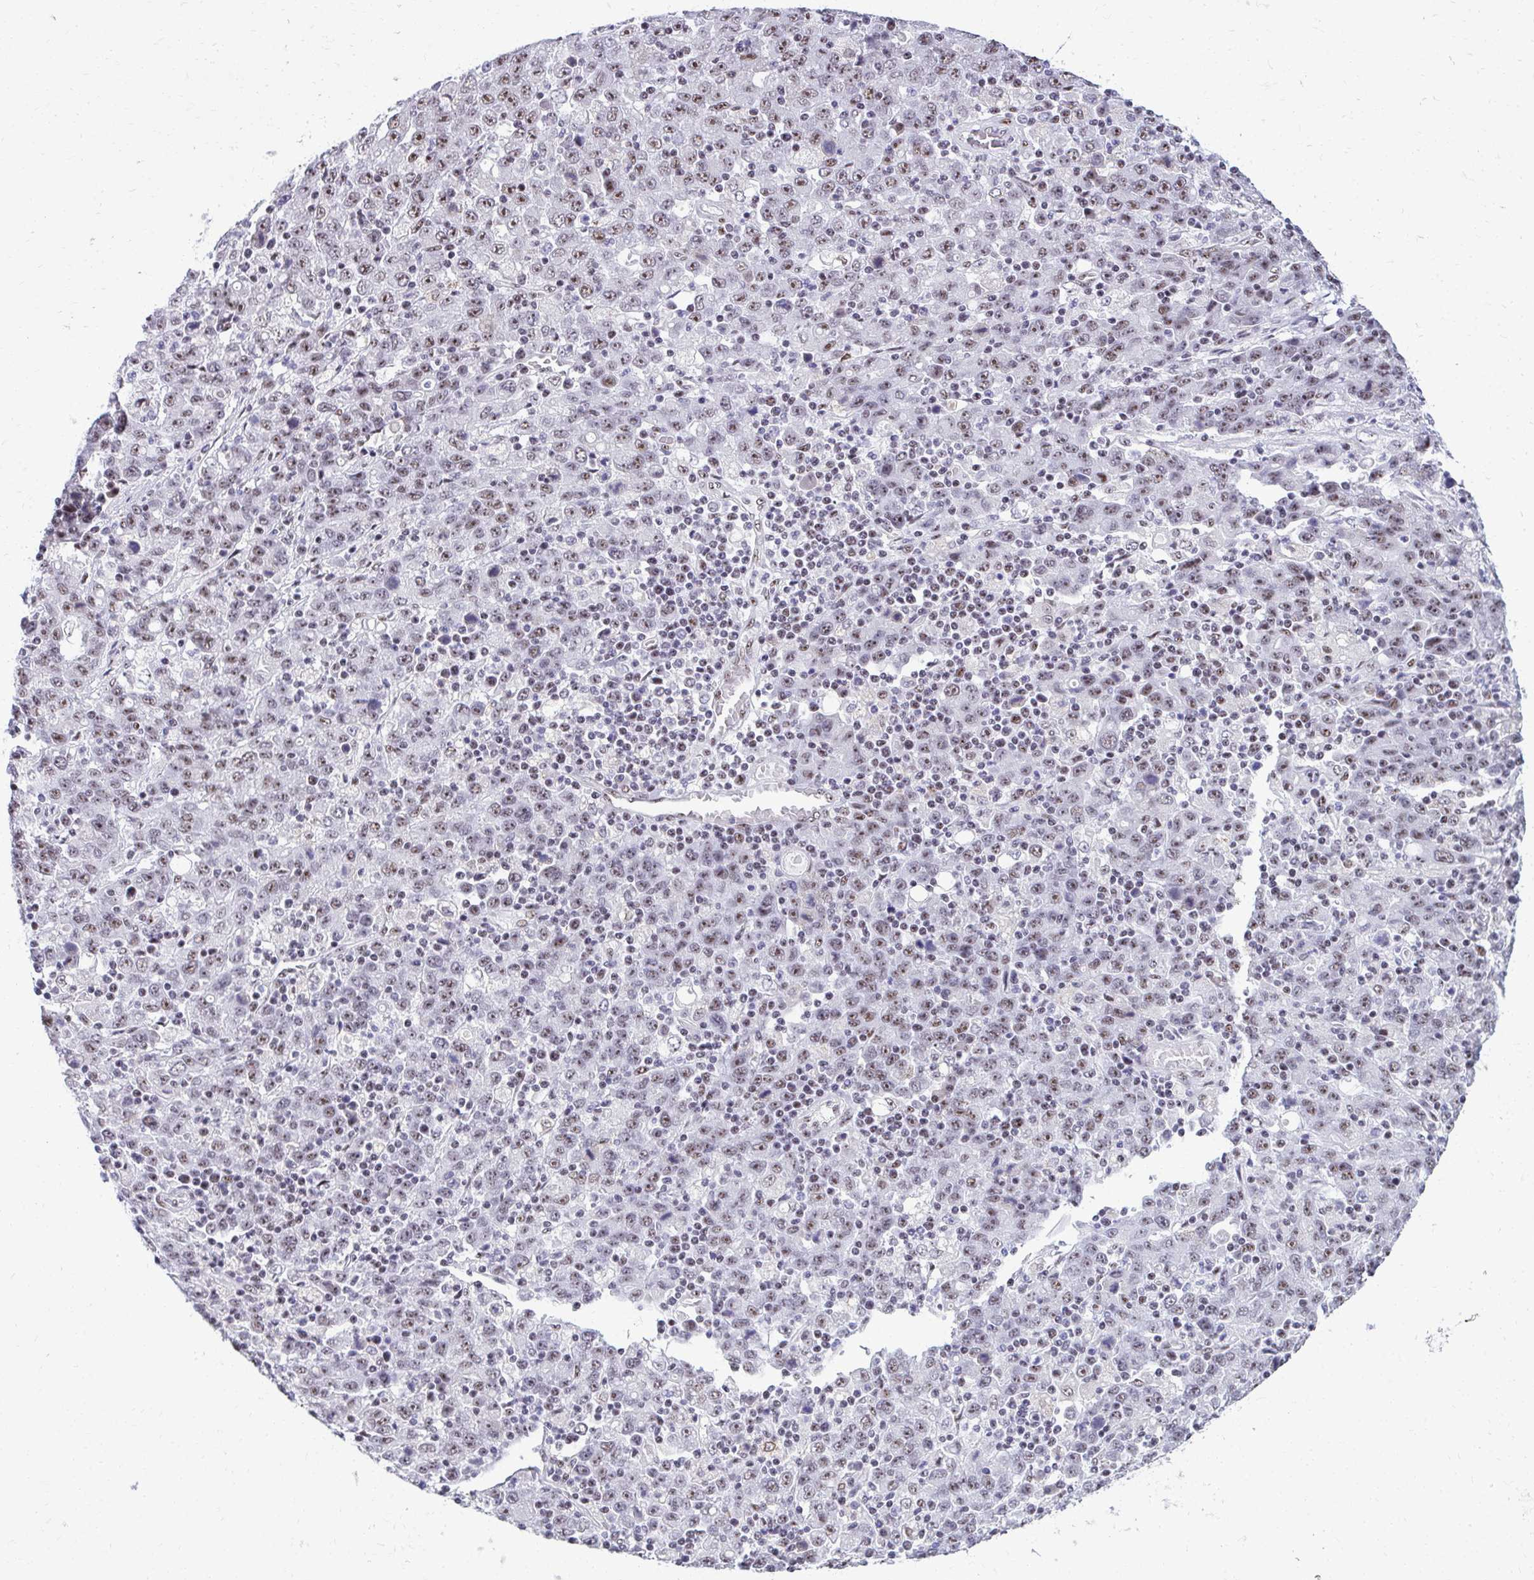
{"staining": {"intensity": "weak", "quantity": "25%-75%", "location": "nuclear"}, "tissue": "stomach cancer", "cell_type": "Tumor cells", "image_type": "cancer", "snomed": [{"axis": "morphology", "description": "Adenocarcinoma, NOS"}, {"axis": "topography", "description": "Stomach, upper"}], "caption": "About 25%-75% of tumor cells in stomach adenocarcinoma reveal weak nuclear protein expression as visualized by brown immunohistochemical staining.", "gene": "PELP1", "patient": {"sex": "male", "age": 69}}